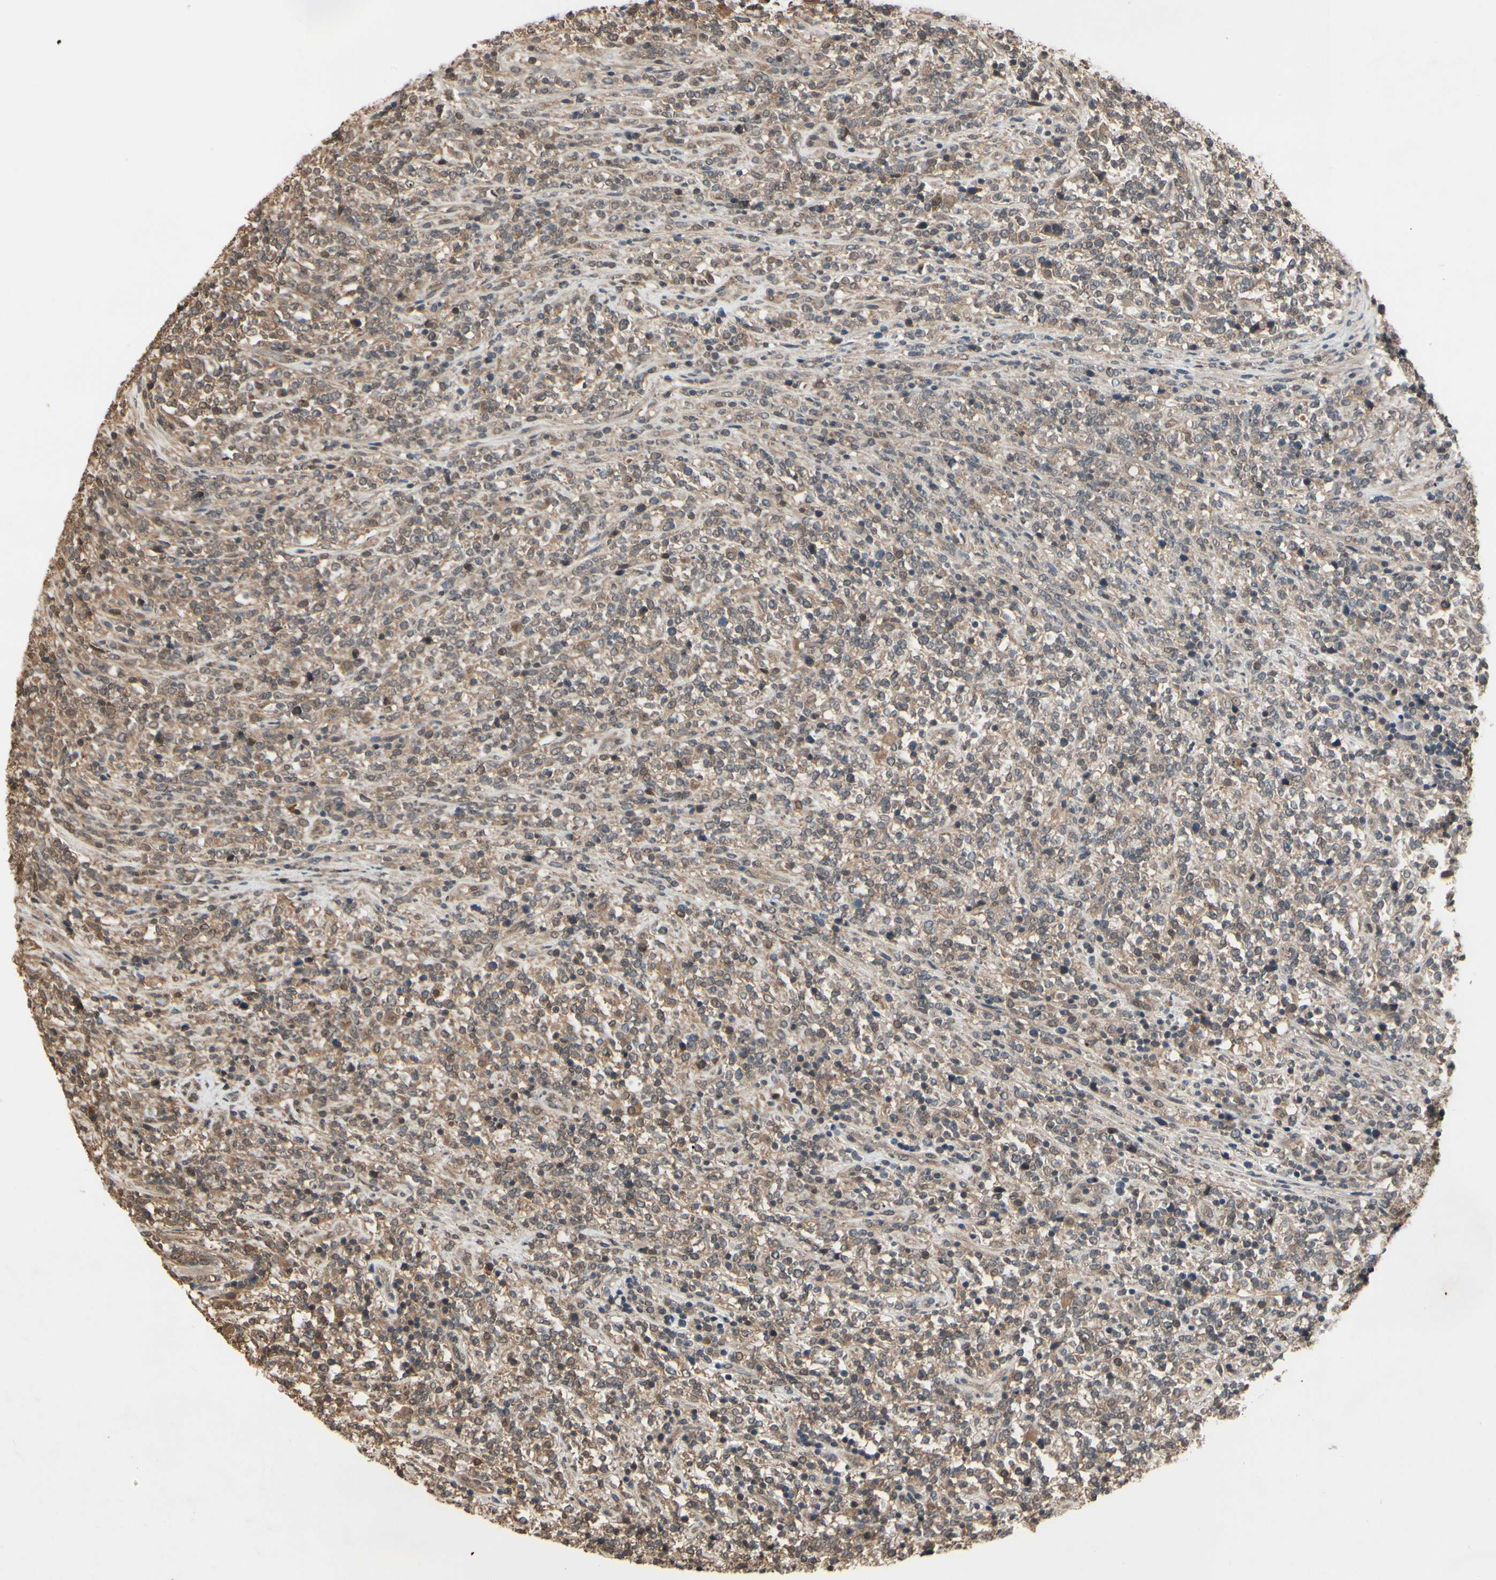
{"staining": {"intensity": "weak", "quantity": ">75%", "location": "cytoplasmic/membranous"}, "tissue": "lymphoma", "cell_type": "Tumor cells", "image_type": "cancer", "snomed": [{"axis": "morphology", "description": "Malignant lymphoma, non-Hodgkin's type, High grade"}, {"axis": "topography", "description": "Soft tissue"}], "caption": "IHC micrograph of neoplastic tissue: human lymphoma stained using immunohistochemistry (IHC) shows low levels of weak protein expression localized specifically in the cytoplasmic/membranous of tumor cells, appearing as a cytoplasmic/membranous brown color.", "gene": "PNPLA7", "patient": {"sex": "male", "age": 18}}